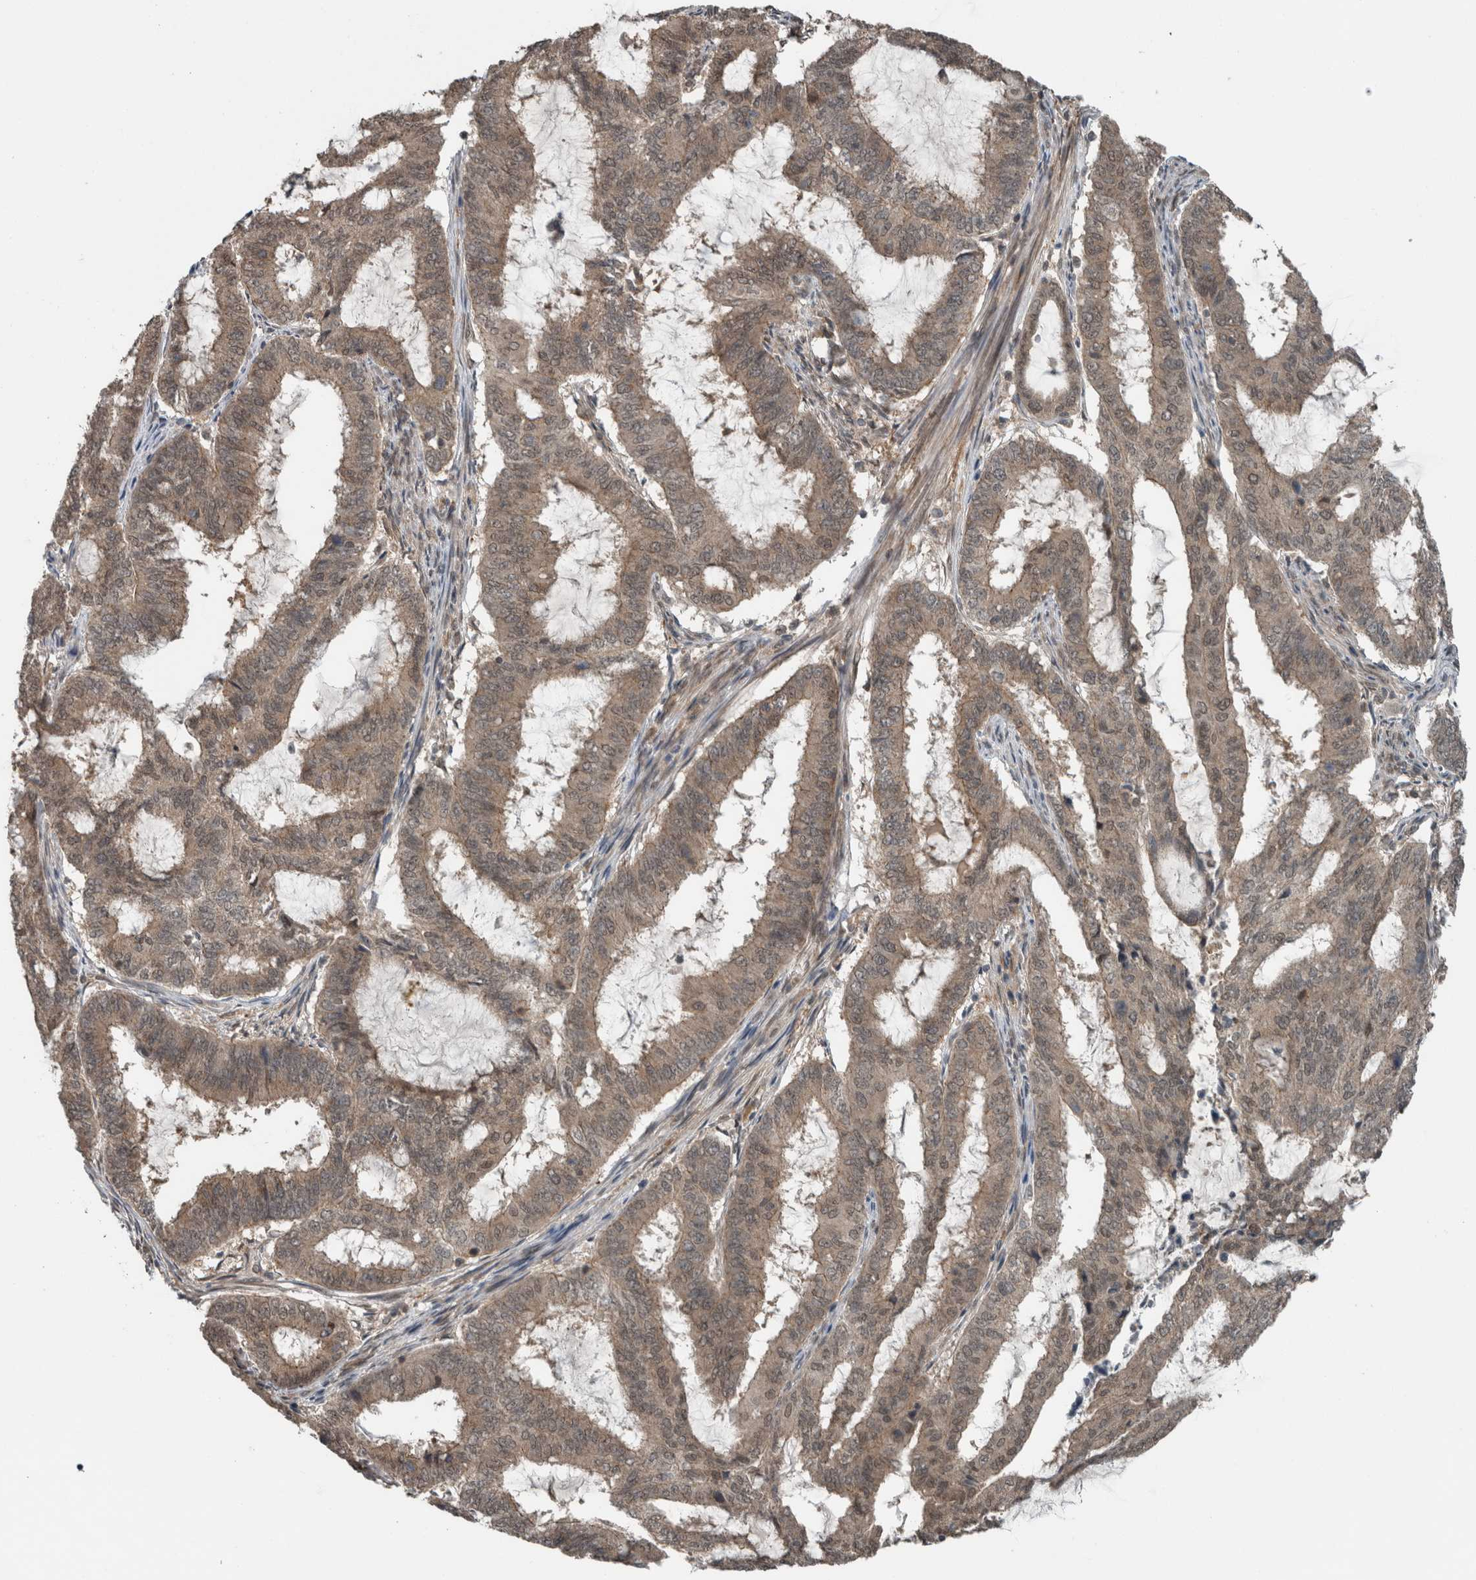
{"staining": {"intensity": "weak", "quantity": ">75%", "location": "cytoplasmic/membranous"}, "tissue": "endometrial cancer", "cell_type": "Tumor cells", "image_type": "cancer", "snomed": [{"axis": "morphology", "description": "Adenocarcinoma, NOS"}, {"axis": "topography", "description": "Endometrium"}], "caption": "There is low levels of weak cytoplasmic/membranous staining in tumor cells of endometrial cancer, as demonstrated by immunohistochemical staining (brown color).", "gene": "SPAG7", "patient": {"sex": "female", "age": 51}}